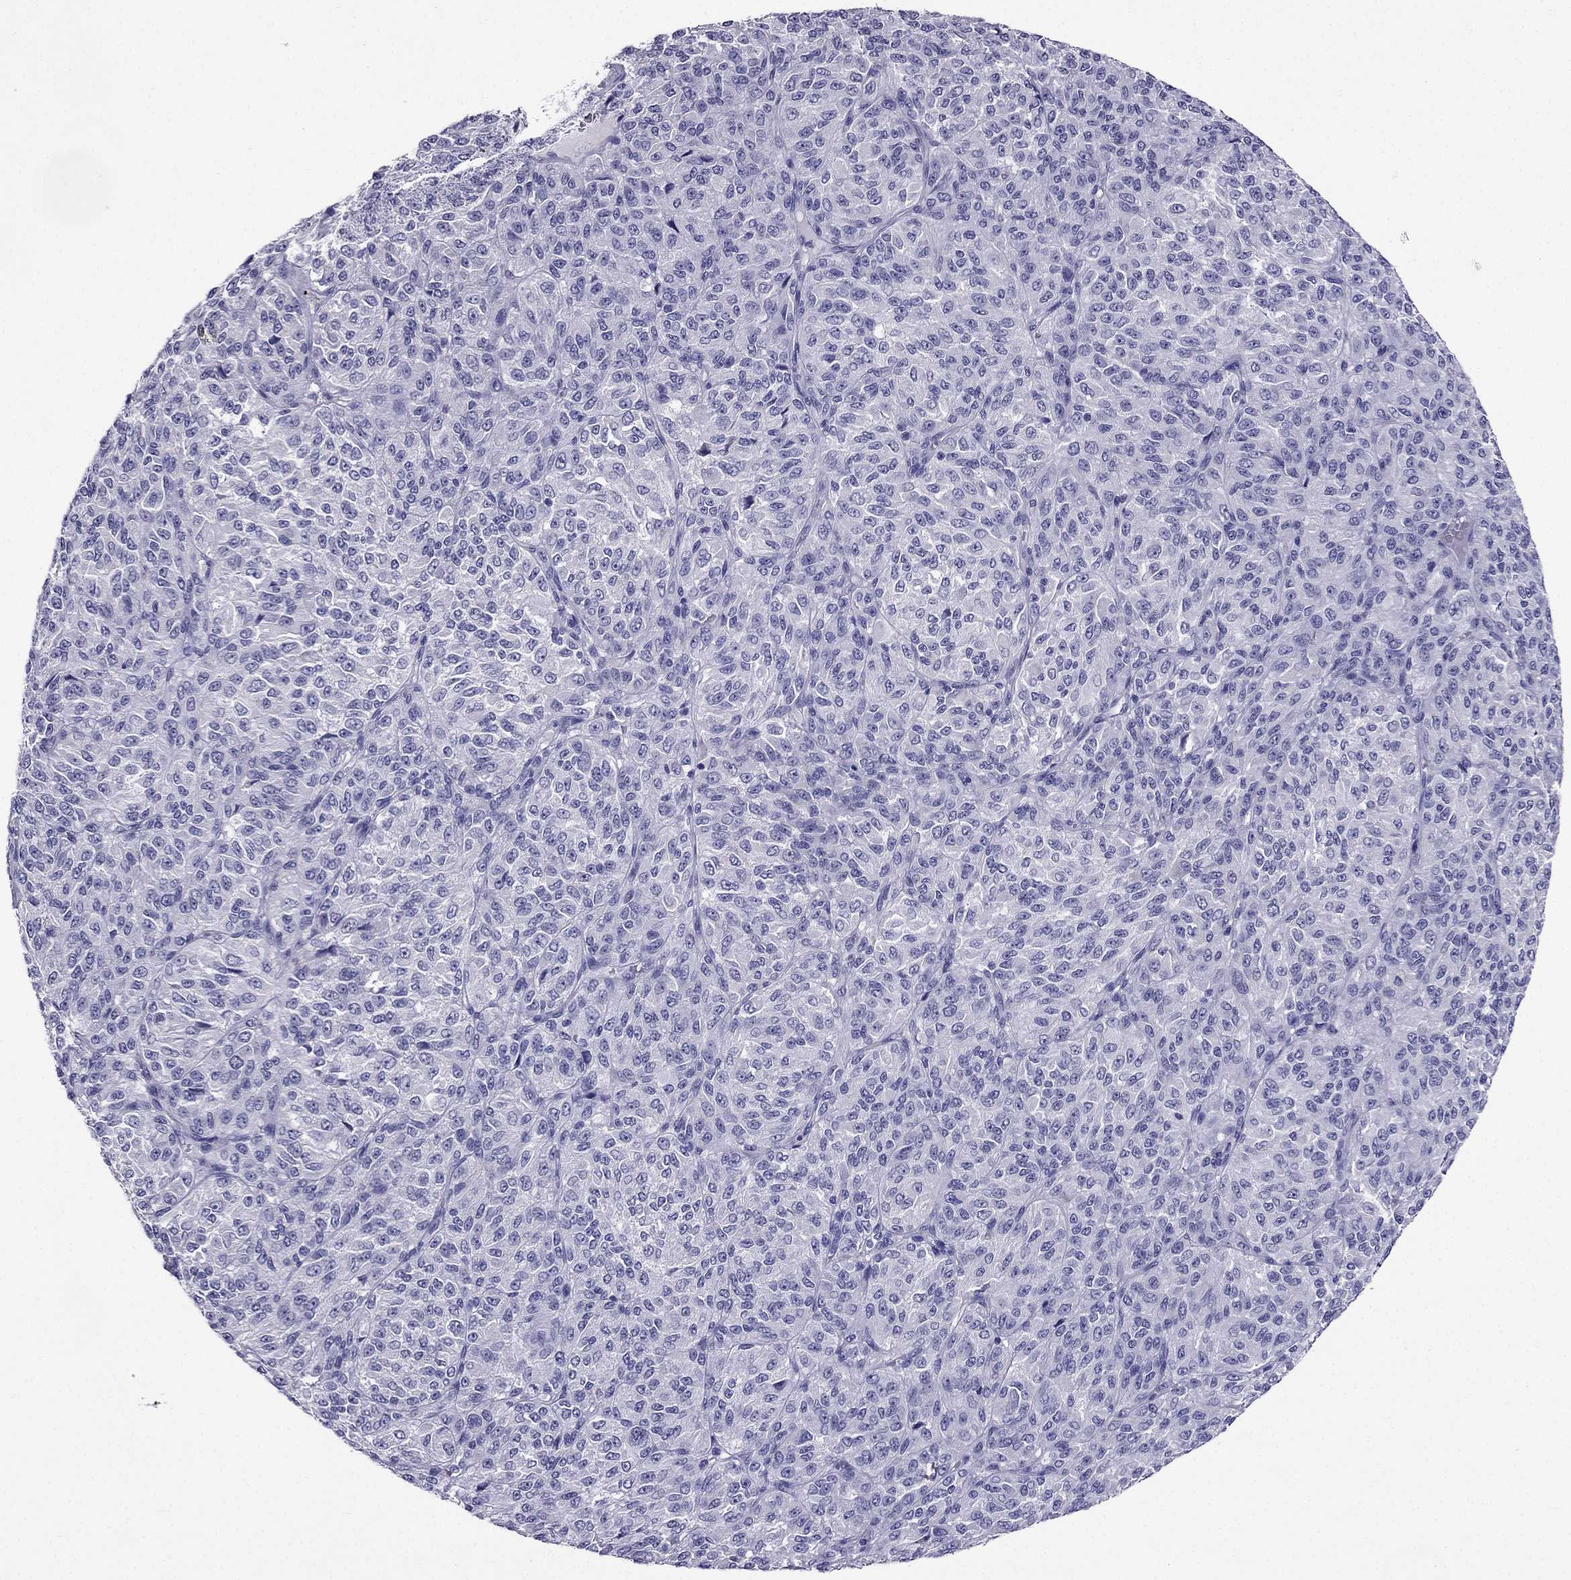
{"staining": {"intensity": "negative", "quantity": "none", "location": "none"}, "tissue": "melanoma", "cell_type": "Tumor cells", "image_type": "cancer", "snomed": [{"axis": "morphology", "description": "Malignant melanoma, Metastatic site"}, {"axis": "topography", "description": "Brain"}], "caption": "The micrograph shows no significant expression in tumor cells of malignant melanoma (metastatic site).", "gene": "ZNF541", "patient": {"sex": "female", "age": 56}}